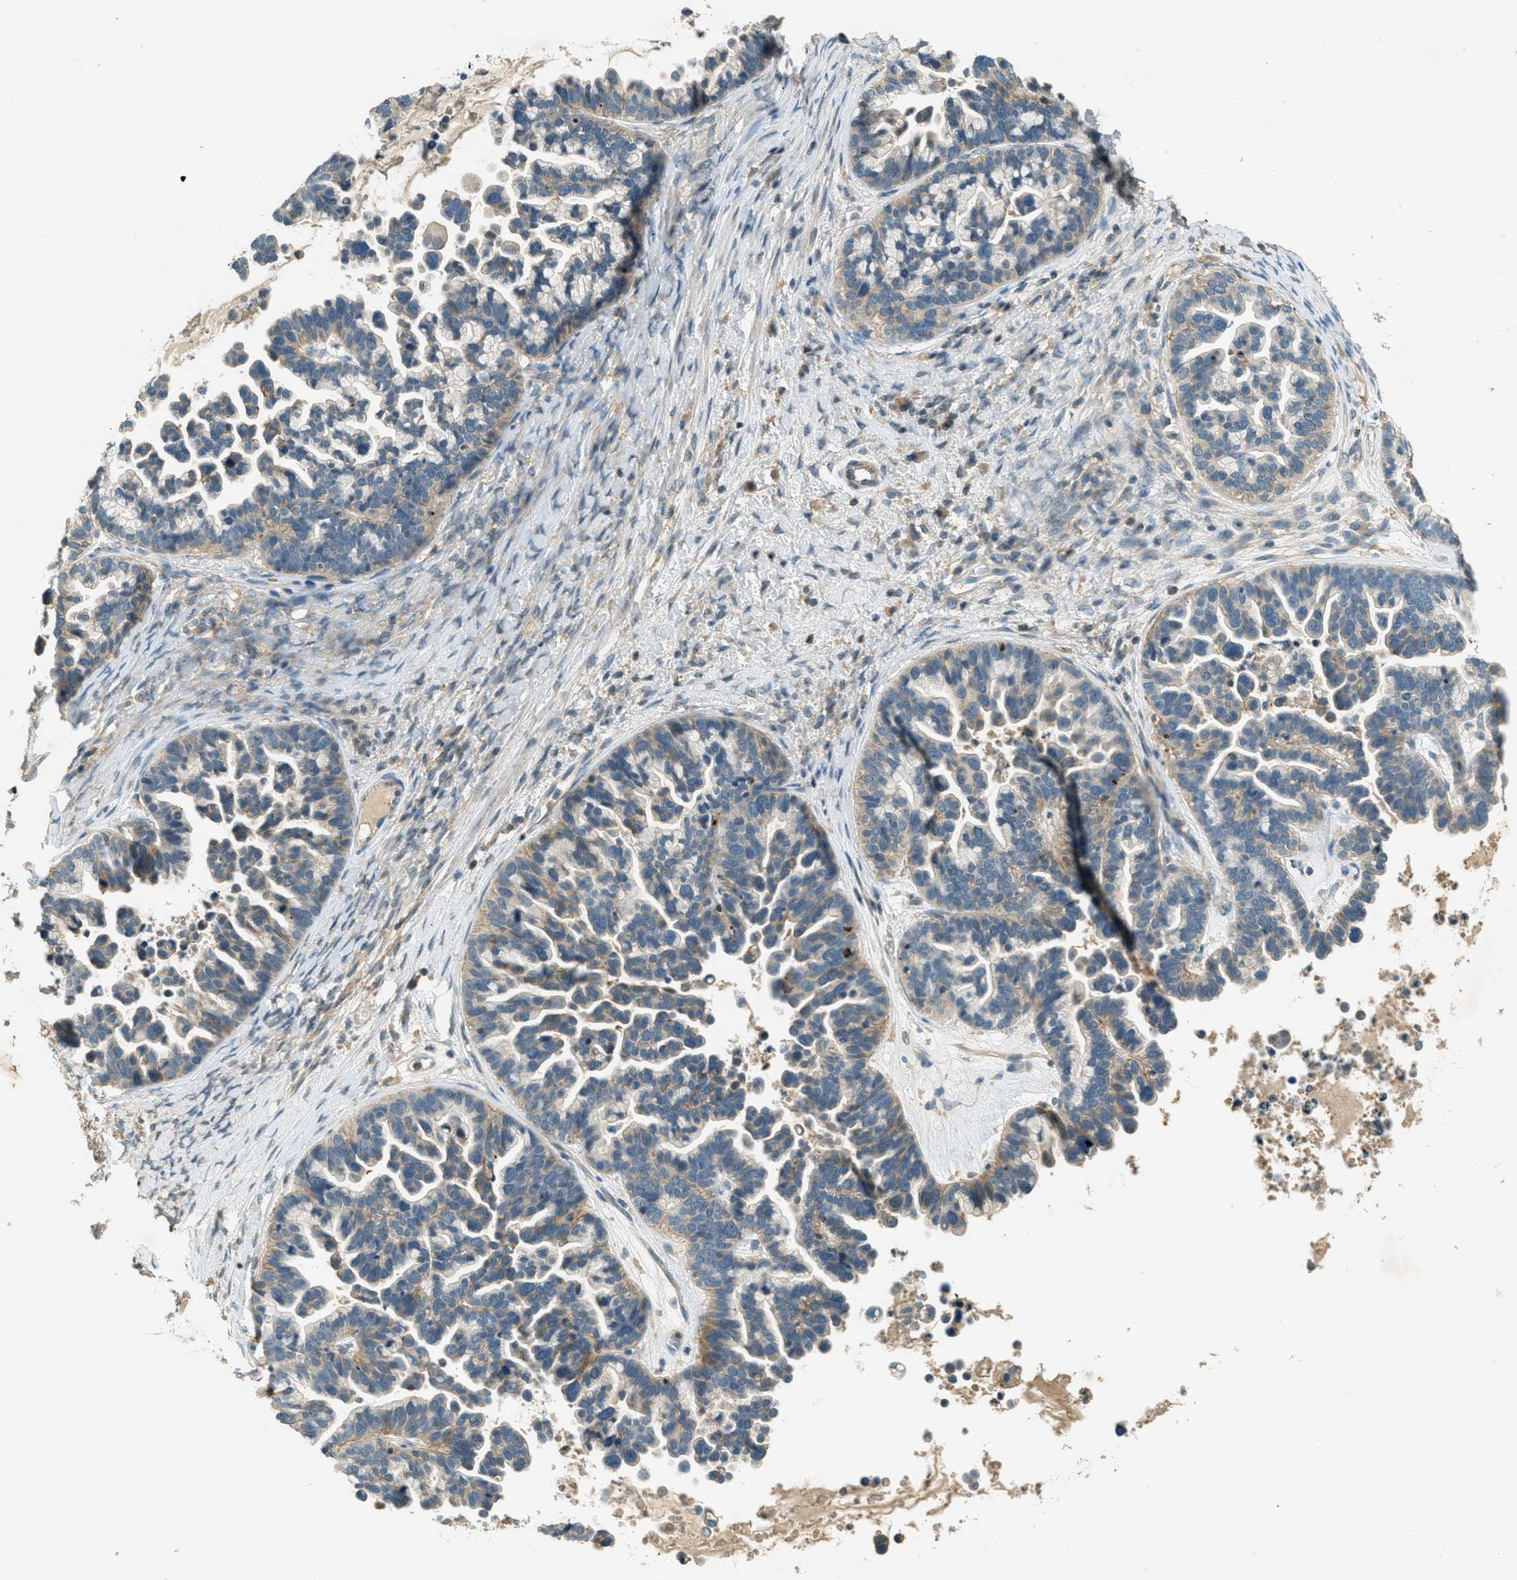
{"staining": {"intensity": "moderate", "quantity": "<25%", "location": "cytoplasmic/membranous"}, "tissue": "ovarian cancer", "cell_type": "Tumor cells", "image_type": "cancer", "snomed": [{"axis": "morphology", "description": "Cystadenocarcinoma, serous, NOS"}, {"axis": "topography", "description": "Ovary"}], "caption": "This is a micrograph of immunohistochemistry (IHC) staining of ovarian cancer (serous cystadenocarcinoma), which shows moderate expression in the cytoplasmic/membranous of tumor cells.", "gene": "NUDT4", "patient": {"sex": "female", "age": 56}}